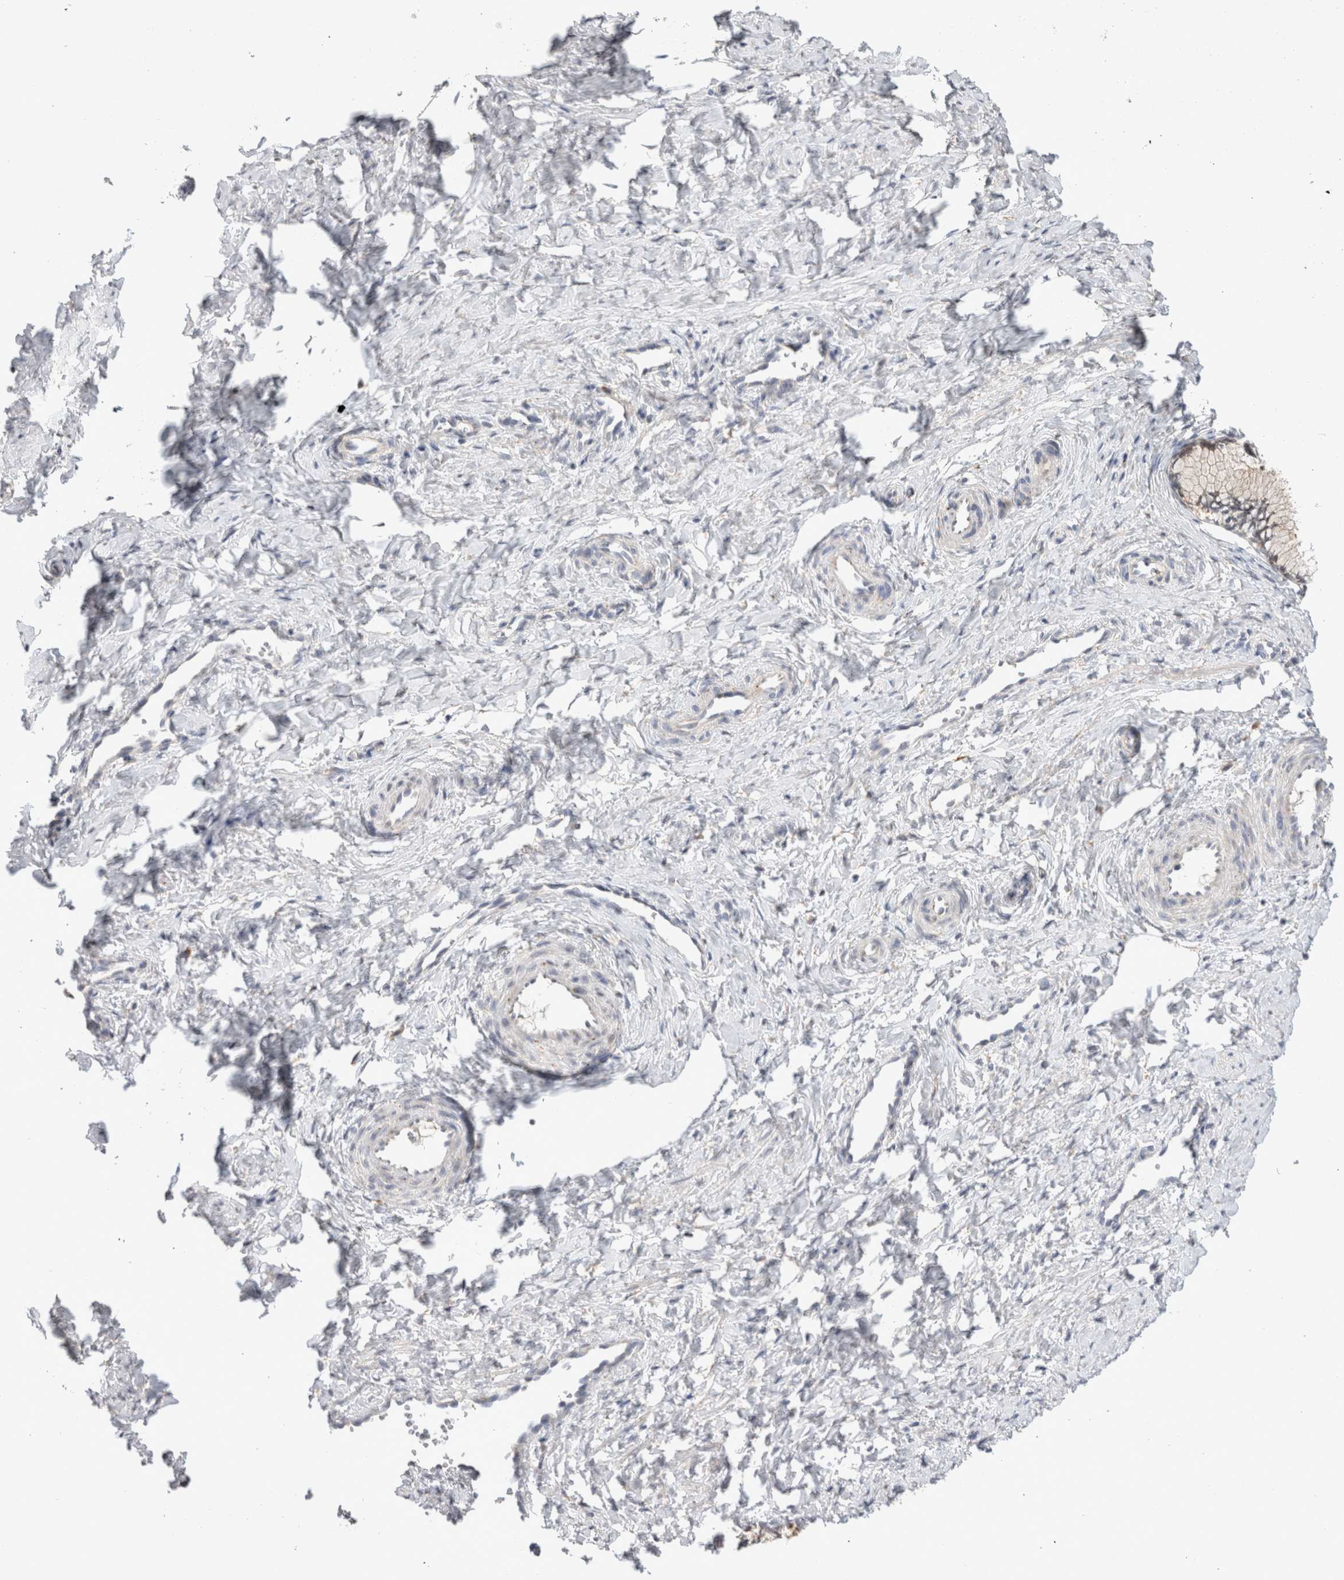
{"staining": {"intensity": "negative", "quantity": "none", "location": "none"}, "tissue": "cervix", "cell_type": "Glandular cells", "image_type": "normal", "snomed": [{"axis": "morphology", "description": "Normal tissue, NOS"}, {"axis": "topography", "description": "Cervix"}], "caption": "Immunohistochemical staining of normal cervix exhibits no significant expression in glandular cells. (DAB (3,3'-diaminobenzidine) immunohistochemistry (IHC) visualized using brightfield microscopy, high magnification).", "gene": "TRMT9B", "patient": {"sex": "female", "age": 27}}